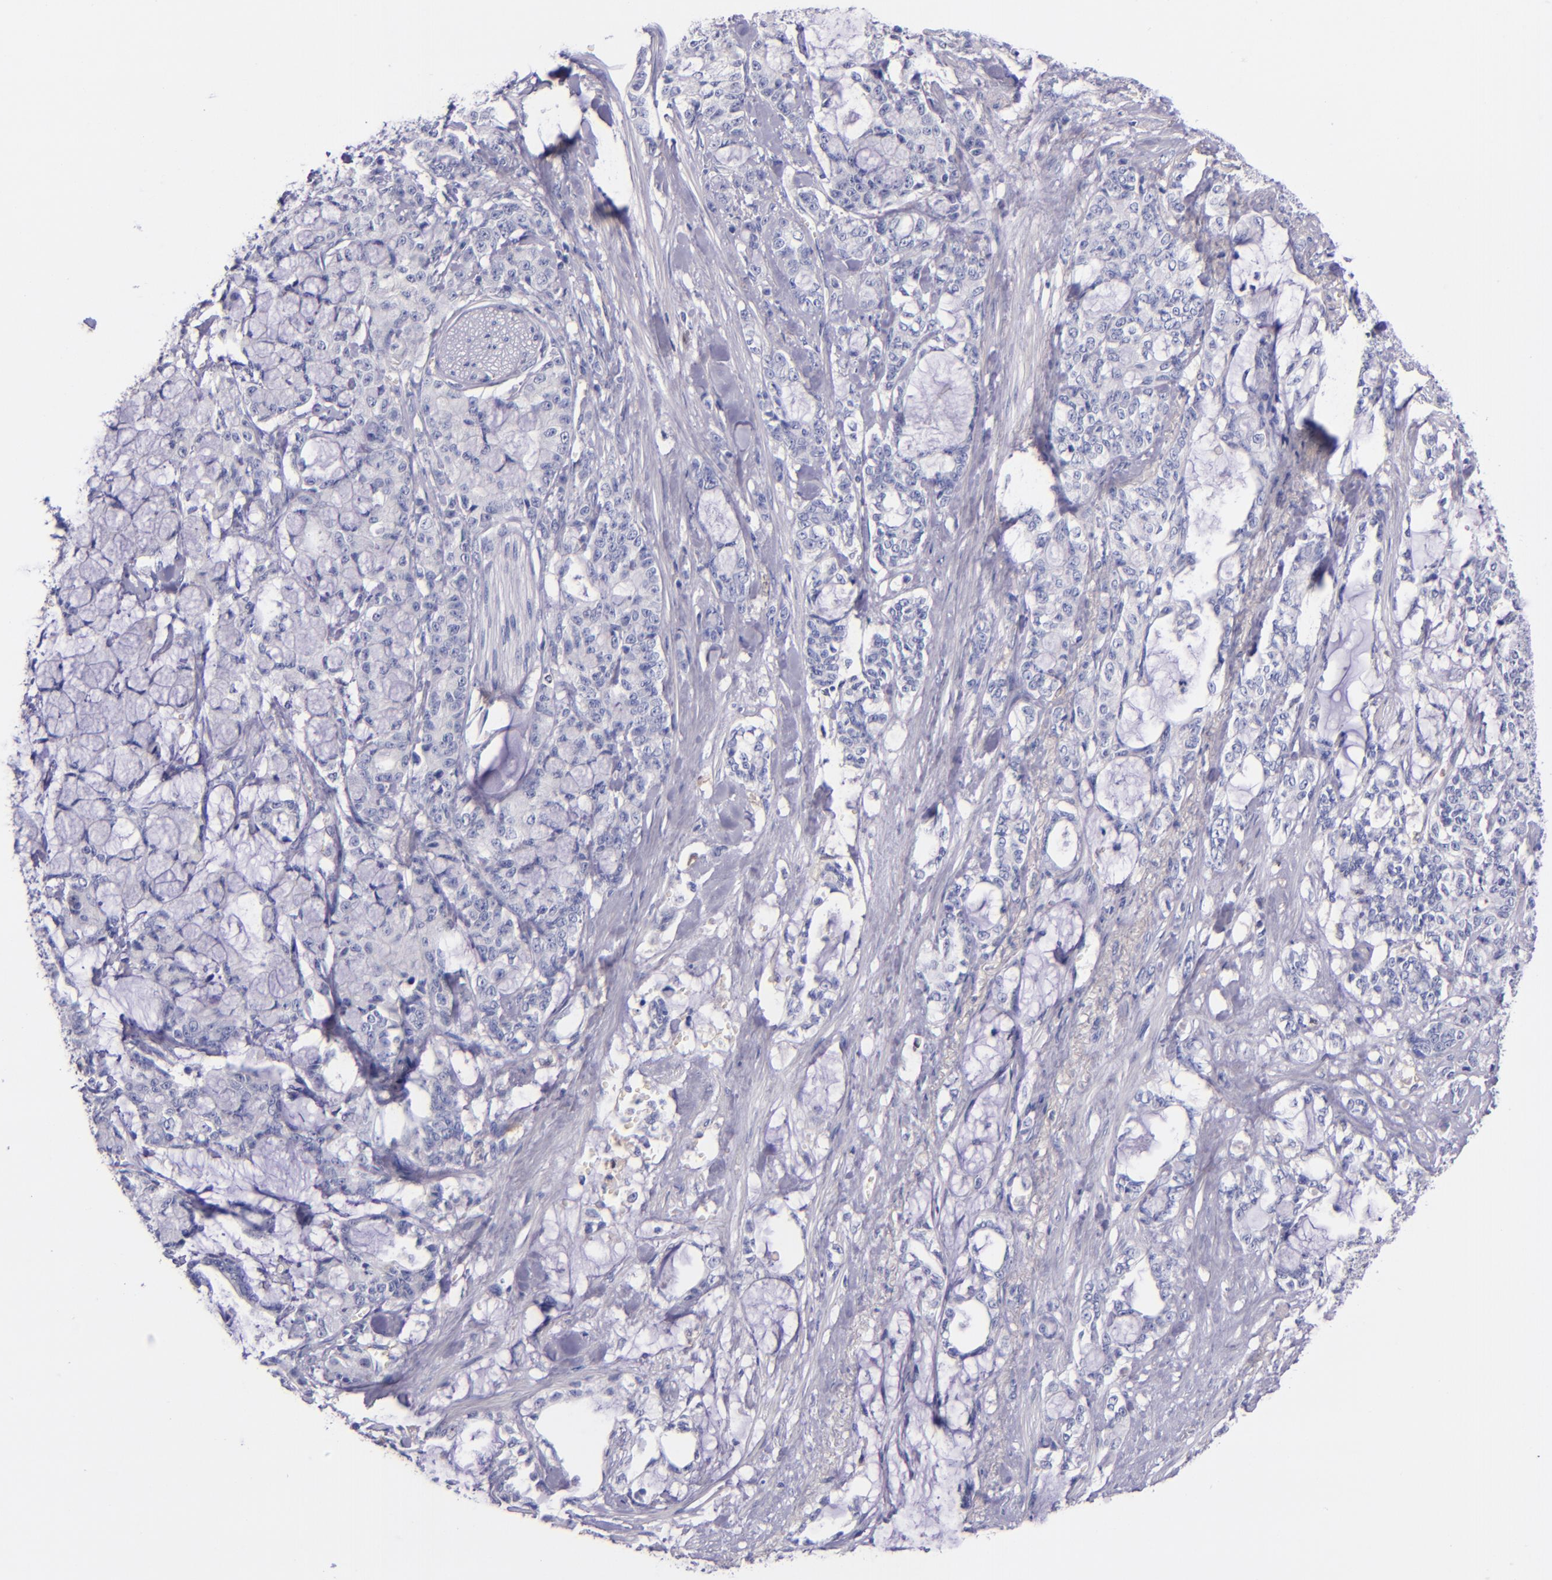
{"staining": {"intensity": "negative", "quantity": "none", "location": "none"}, "tissue": "pancreatic cancer", "cell_type": "Tumor cells", "image_type": "cancer", "snomed": [{"axis": "morphology", "description": "Adenocarcinoma, NOS"}, {"axis": "topography", "description": "Pancreas"}], "caption": "Histopathology image shows no significant protein positivity in tumor cells of pancreatic cancer. (DAB immunohistochemistry with hematoxylin counter stain).", "gene": "F13A1", "patient": {"sex": "female", "age": 73}}